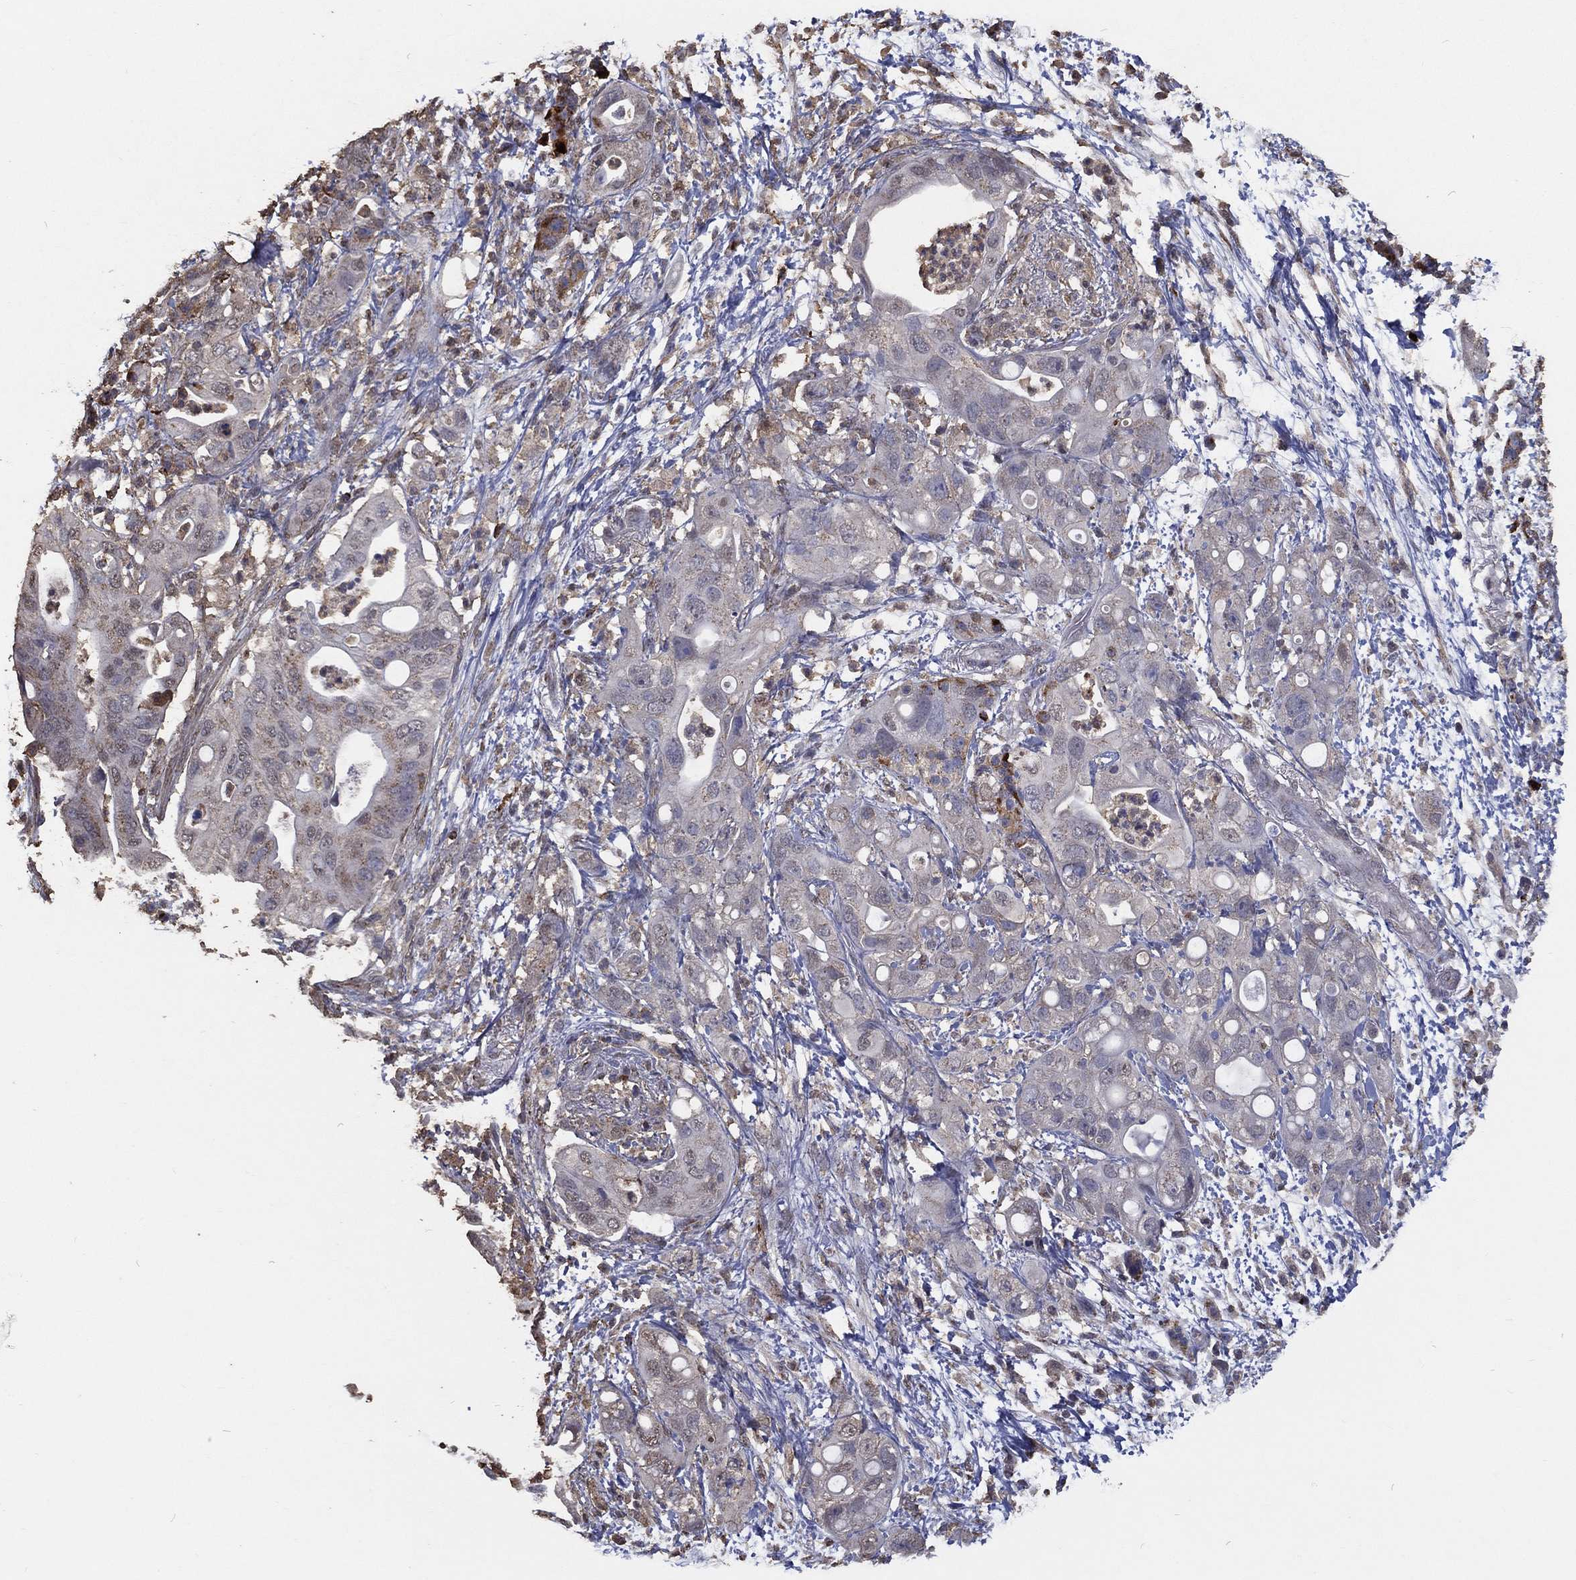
{"staining": {"intensity": "weak", "quantity": "<25%", "location": "cytoplasmic/membranous"}, "tissue": "pancreatic cancer", "cell_type": "Tumor cells", "image_type": "cancer", "snomed": [{"axis": "morphology", "description": "Adenocarcinoma, NOS"}, {"axis": "topography", "description": "Pancreas"}], "caption": "Human pancreatic cancer (adenocarcinoma) stained for a protein using IHC shows no staining in tumor cells.", "gene": "GPR183", "patient": {"sex": "female", "age": 72}}